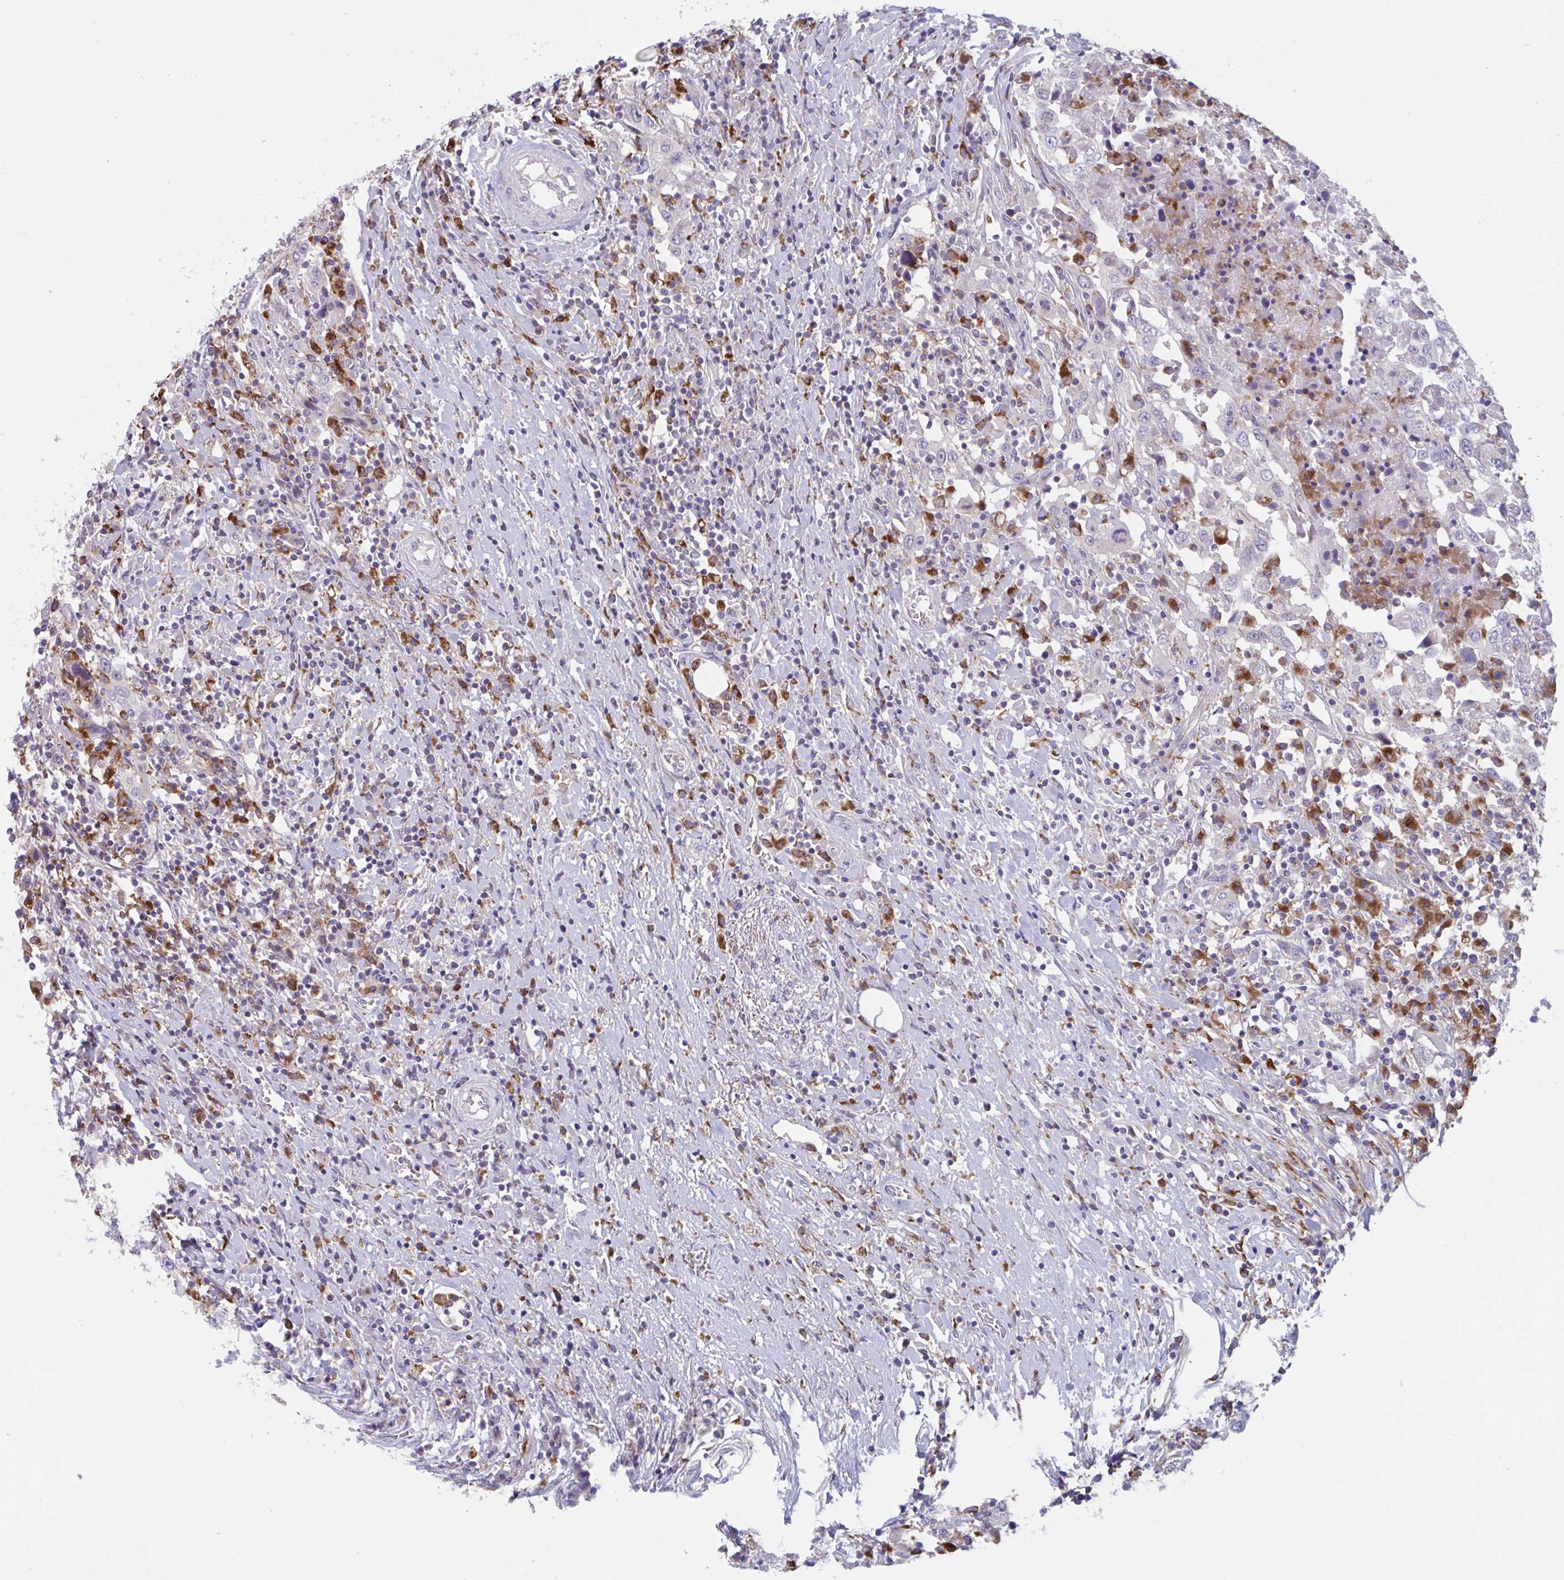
{"staining": {"intensity": "negative", "quantity": "none", "location": "none"}, "tissue": "urothelial cancer", "cell_type": "Tumor cells", "image_type": "cancer", "snomed": [{"axis": "morphology", "description": "Urothelial carcinoma, High grade"}, {"axis": "topography", "description": "Urinary bladder"}], "caption": "Tumor cells show no significant staining in urothelial carcinoma (high-grade).", "gene": "NIPSNAP1", "patient": {"sex": "male", "age": 61}}